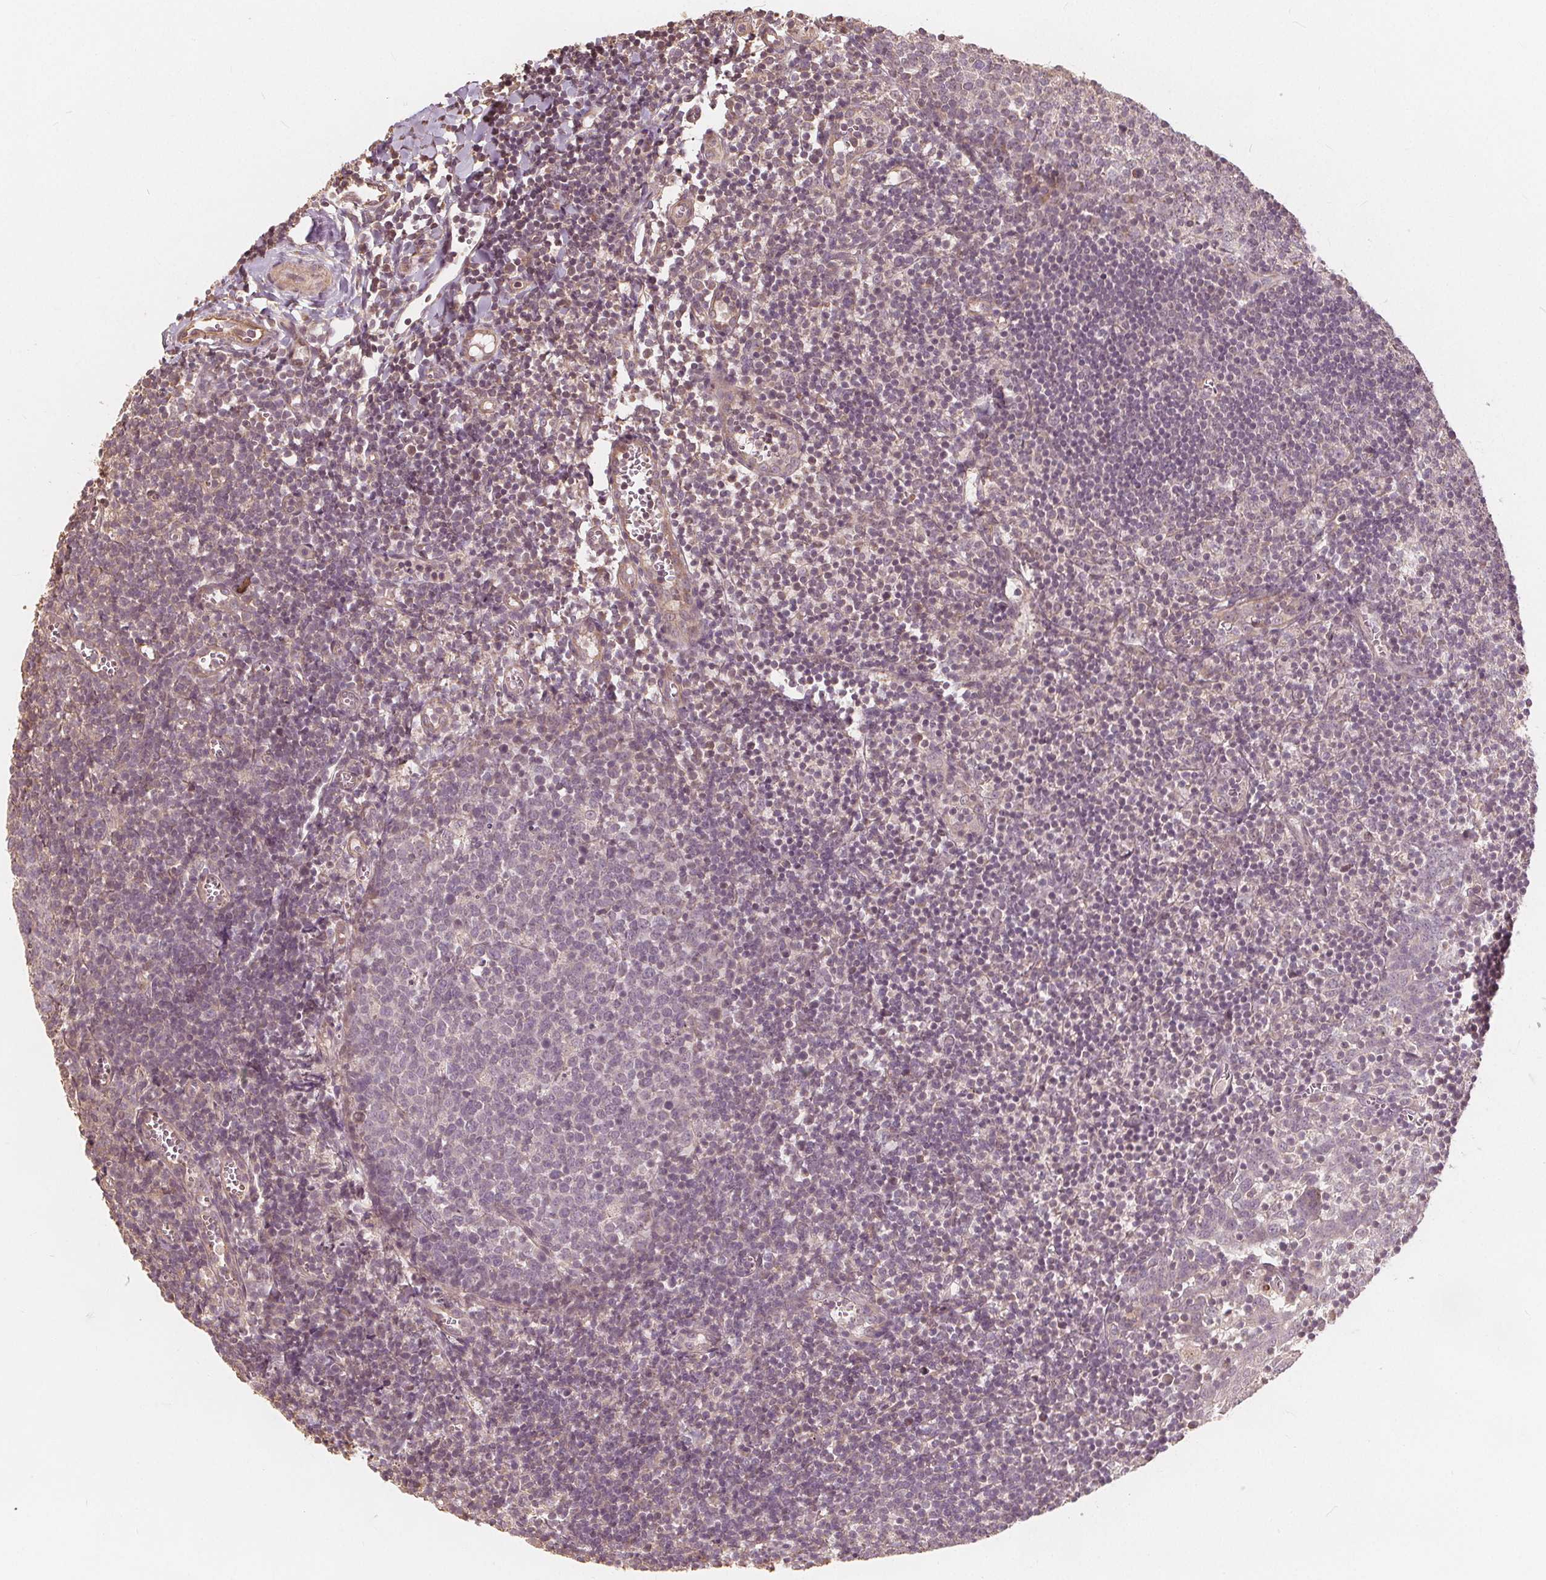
{"staining": {"intensity": "strong", "quantity": "<25%", "location": "cytoplasmic/membranous"}, "tissue": "lymph node", "cell_type": "Germinal center cells", "image_type": "normal", "snomed": [{"axis": "morphology", "description": "Normal tissue, NOS"}, {"axis": "topography", "description": "Lymph node"}], "caption": "Immunohistochemistry (DAB (3,3'-diaminobenzidine)) staining of benign human lymph node exhibits strong cytoplasmic/membranous protein staining in about <25% of germinal center cells.", "gene": "PEX26", "patient": {"sex": "female", "age": 21}}